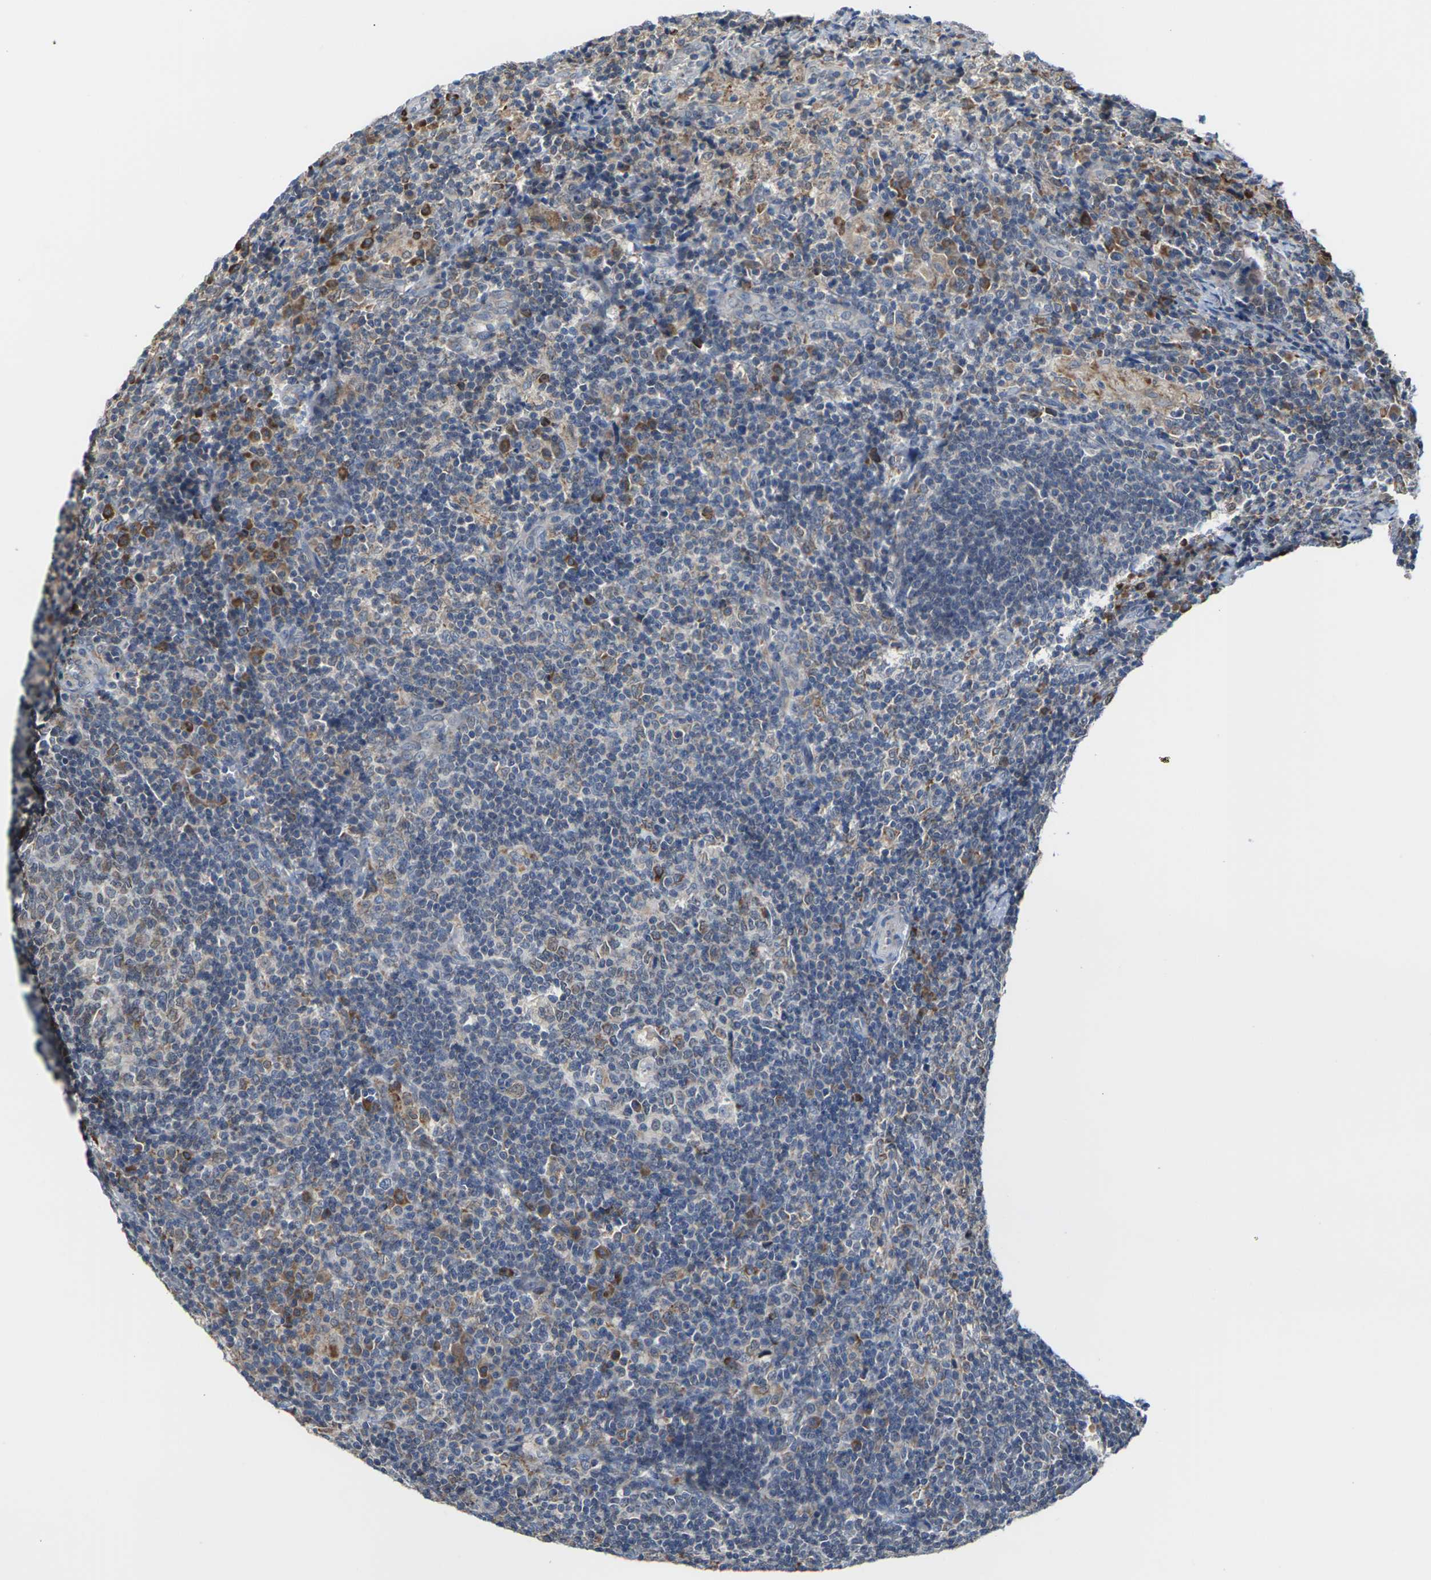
{"staining": {"intensity": "moderate", "quantity": "<25%", "location": "cytoplasmic/membranous"}, "tissue": "lymph node", "cell_type": "Germinal center cells", "image_type": "normal", "snomed": [{"axis": "morphology", "description": "Normal tissue, NOS"}, {"axis": "morphology", "description": "Inflammation, NOS"}, {"axis": "topography", "description": "Lymph node"}], "caption": "High-power microscopy captured an IHC histopathology image of unremarkable lymph node, revealing moderate cytoplasmic/membranous staining in about <25% of germinal center cells. (DAB (3,3'-diaminobenzidine) IHC with brightfield microscopy, high magnification).", "gene": "PDZK1IP1", "patient": {"sex": "male", "age": 55}}